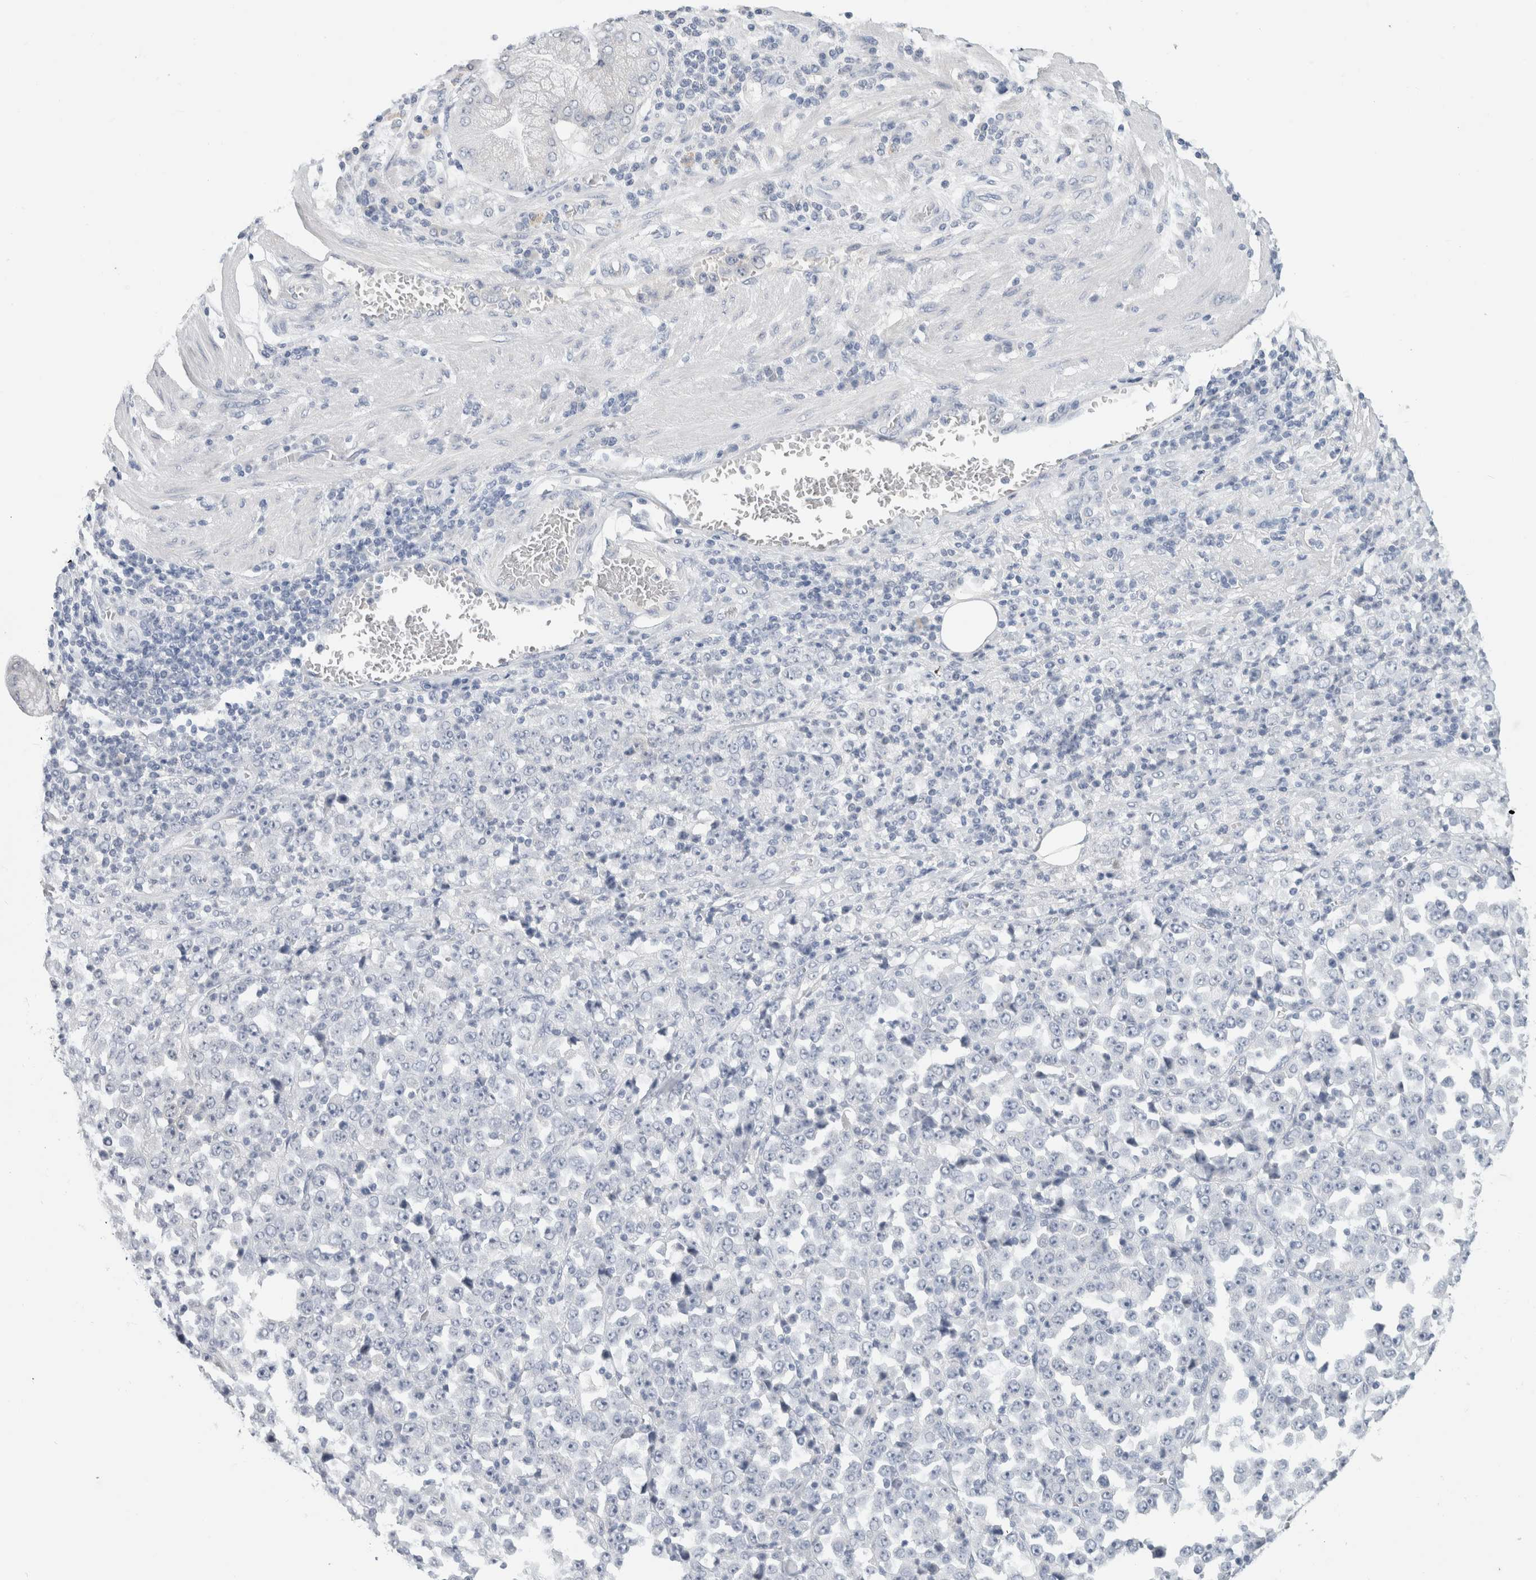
{"staining": {"intensity": "negative", "quantity": "none", "location": "none"}, "tissue": "stomach cancer", "cell_type": "Tumor cells", "image_type": "cancer", "snomed": [{"axis": "morphology", "description": "Normal tissue, NOS"}, {"axis": "morphology", "description": "Adenocarcinoma, NOS"}, {"axis": "topography", "description": "Stomach, upper"}, {"axis": "topography", "description": "Stomach"}], "caption": "Immunohistochemistry histopathology image of neoplastic tissue: human stomach cancer stained with DAB demonstrates no significant protein staining in tumor cells.", "gene": "BCAN", "patient": {"sex": "male", "age": 59}}